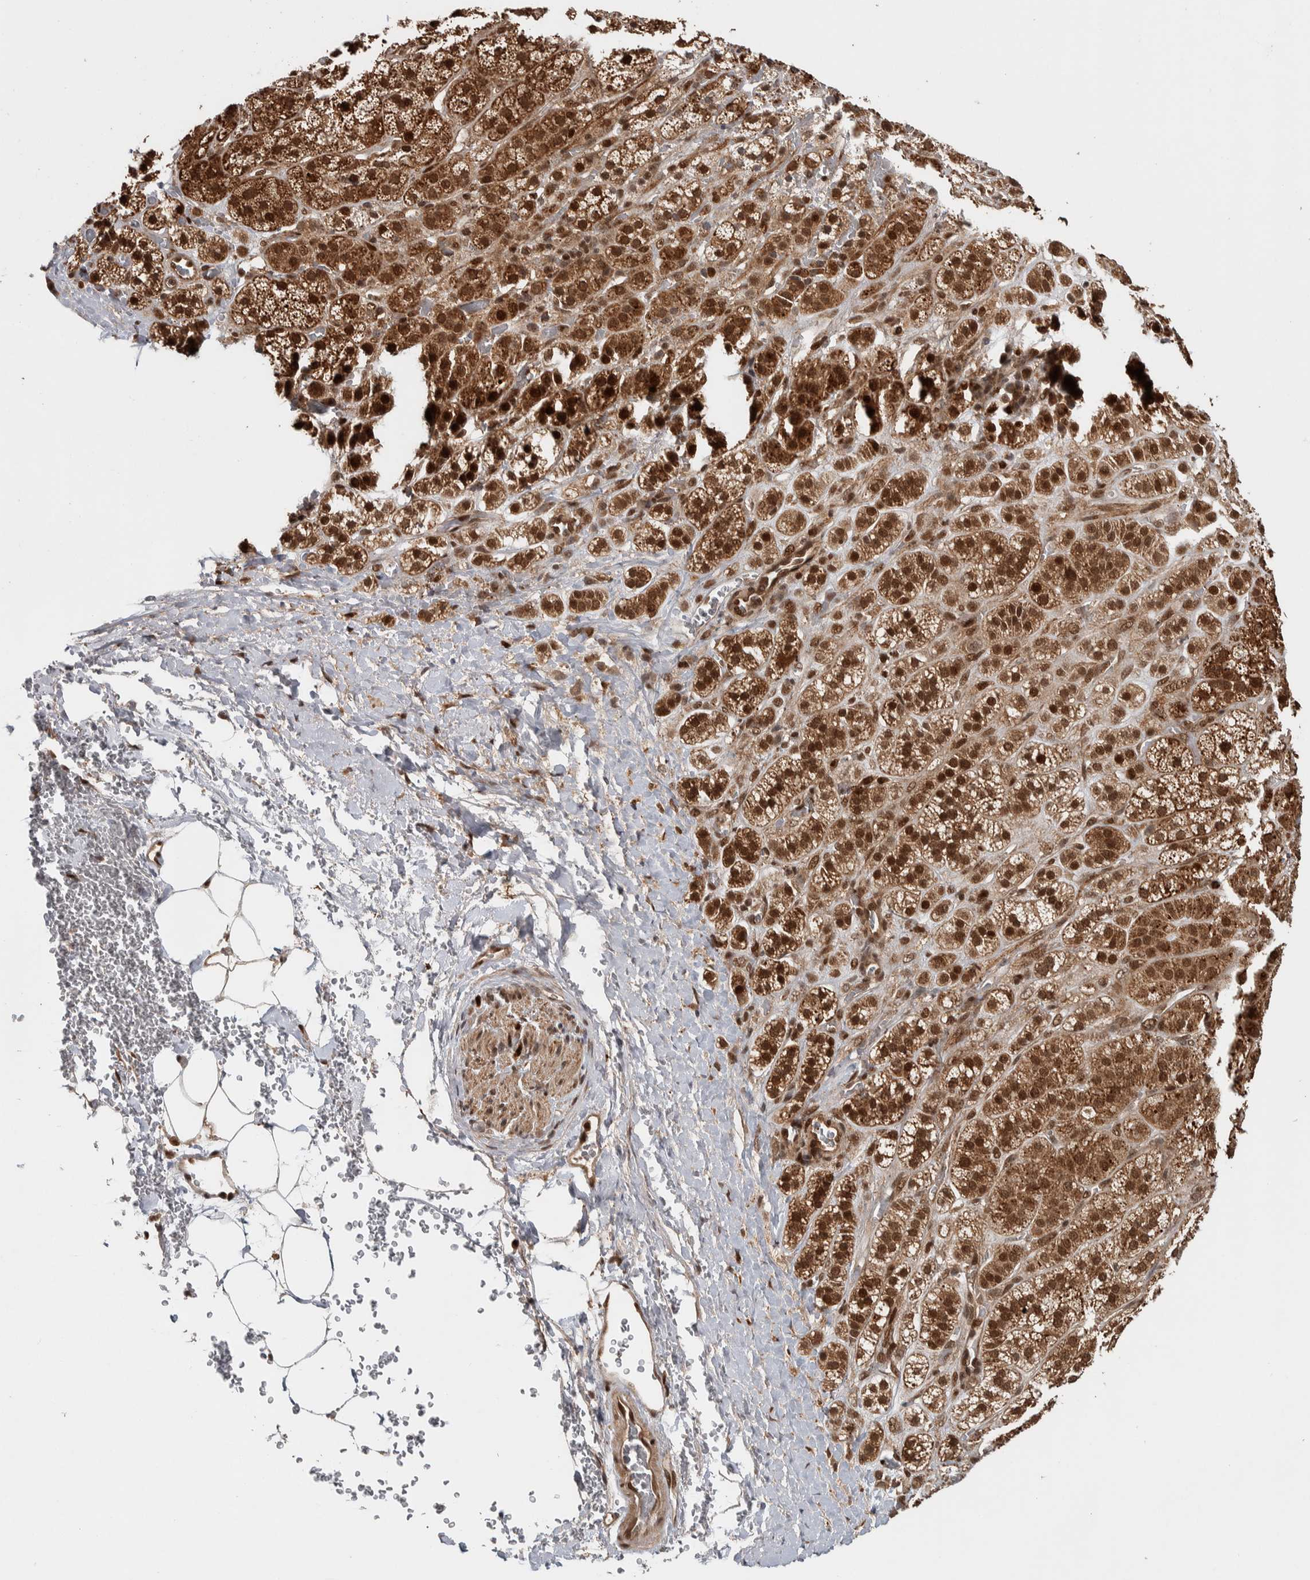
{"staining": {"intensity": "strong", "quantity": ">75%", "location": "cytoplasmic/membranous,nuclear"}, "tissue": "adrenal gland", "cell_type": "Glandular cells", "image_type": "normal", "snomed": [{"axis": "morphology", "description": "Normal tissue, NOS"}, {"axis": "topography", "description": "Adrenal gland"}], "caption": "Adrenal gland was stained to show a protein in brown. There is high levels of strong cytoplasmic/membranous,nuclear expression in about >75% of glandular cells. (Brightfield microscopy of DAB IHC at high magnification).", "gene": "RPS6KA4", "patient": {"sex": "male", "age": 56}}